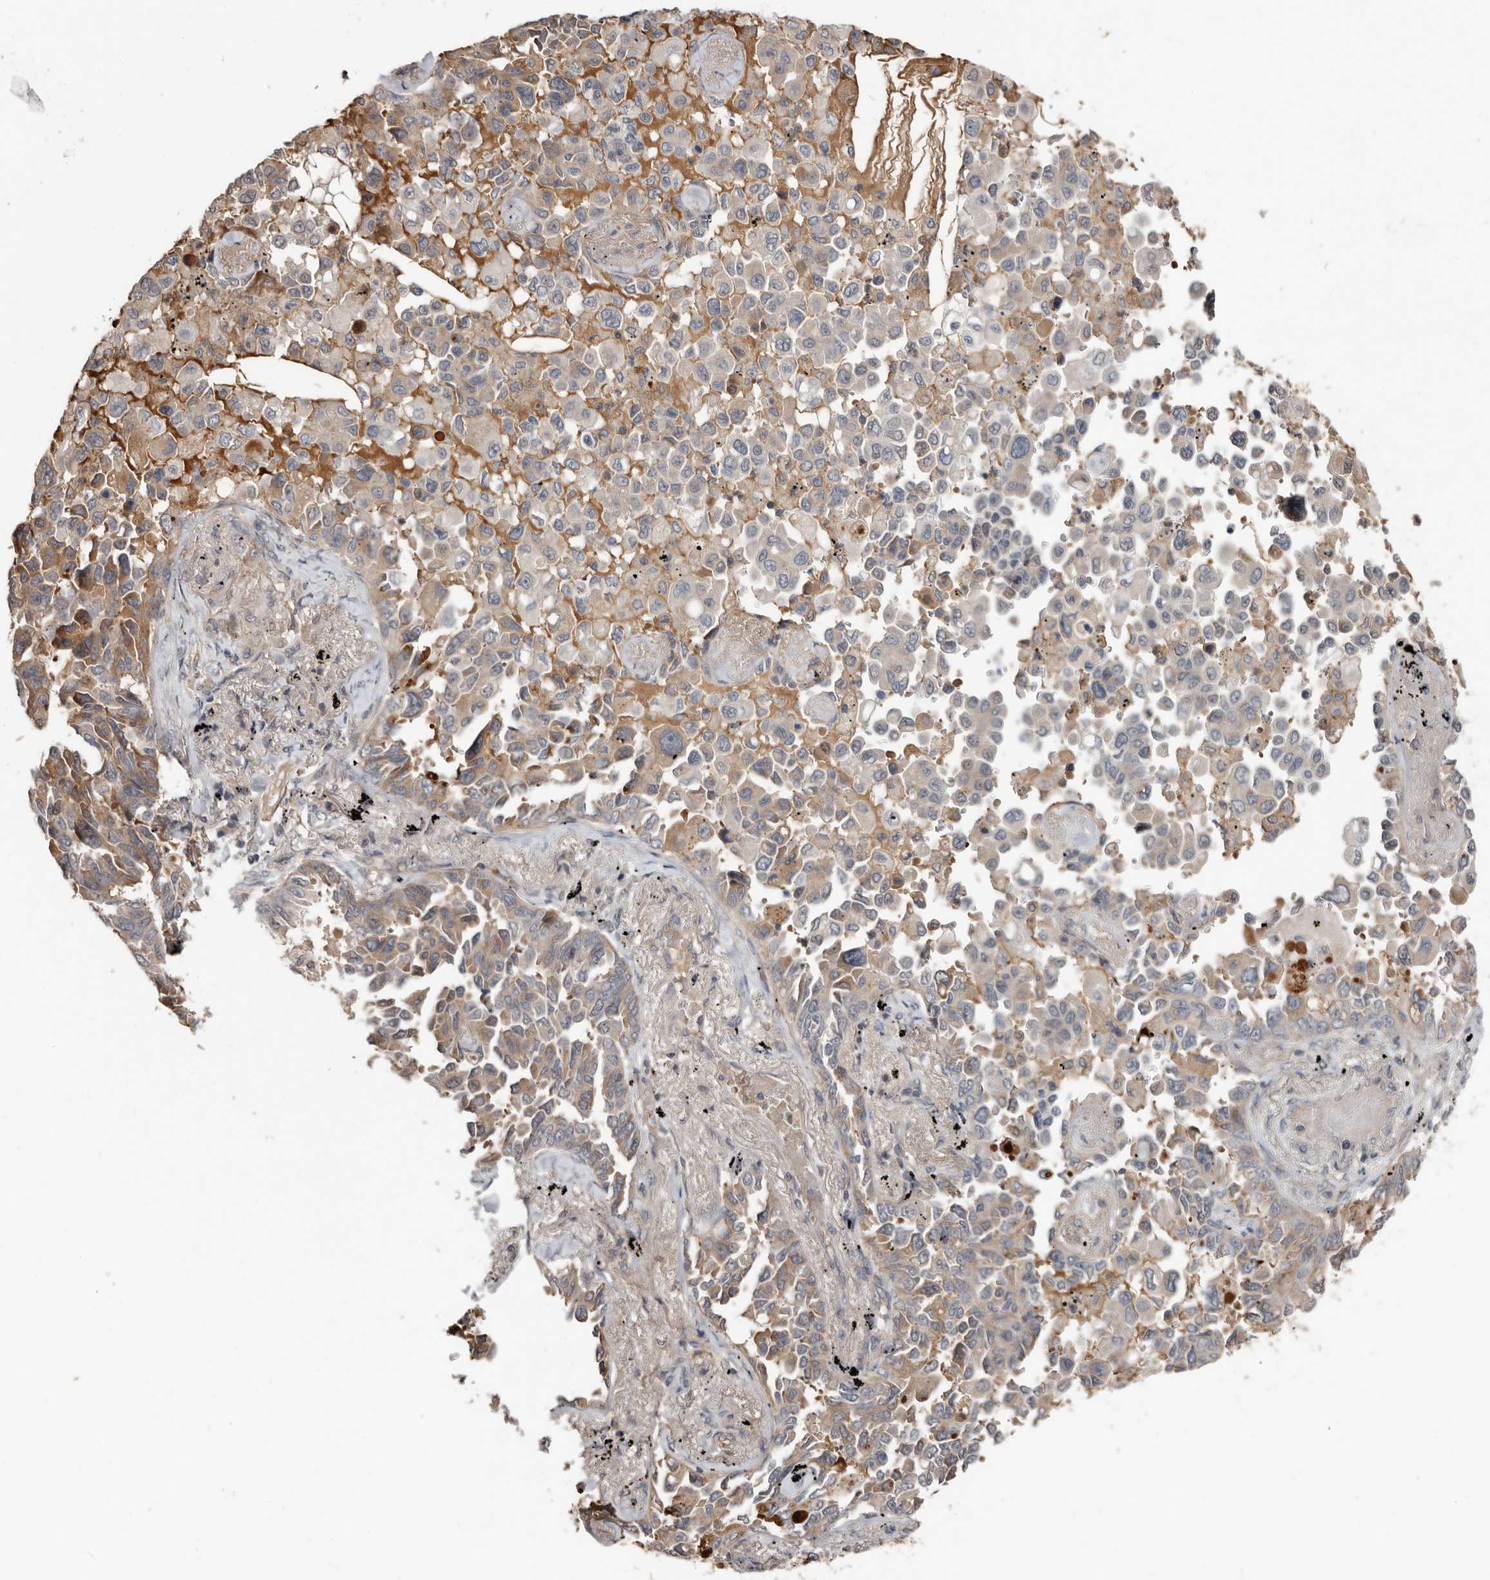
{"staining": {"intensity": "weak", "quantity": "<25%", "location": "cytoplasmic/membranous"}, "tissue": "lung cancer", "cell_type": "Tumor cells", "image_type": "cancer", "snomed": [{"axis": "morphology", "description": "Adenocarcinoma, NOS"}, {"axis": "topography", "description": "Lung"}], "caption": "Human lung adenocarcinoma stained for a protein using IHC demonstrates no expression in tumor cells.", "gene": "LRGUK", "patient": {"sex": "female", "age": 67}}